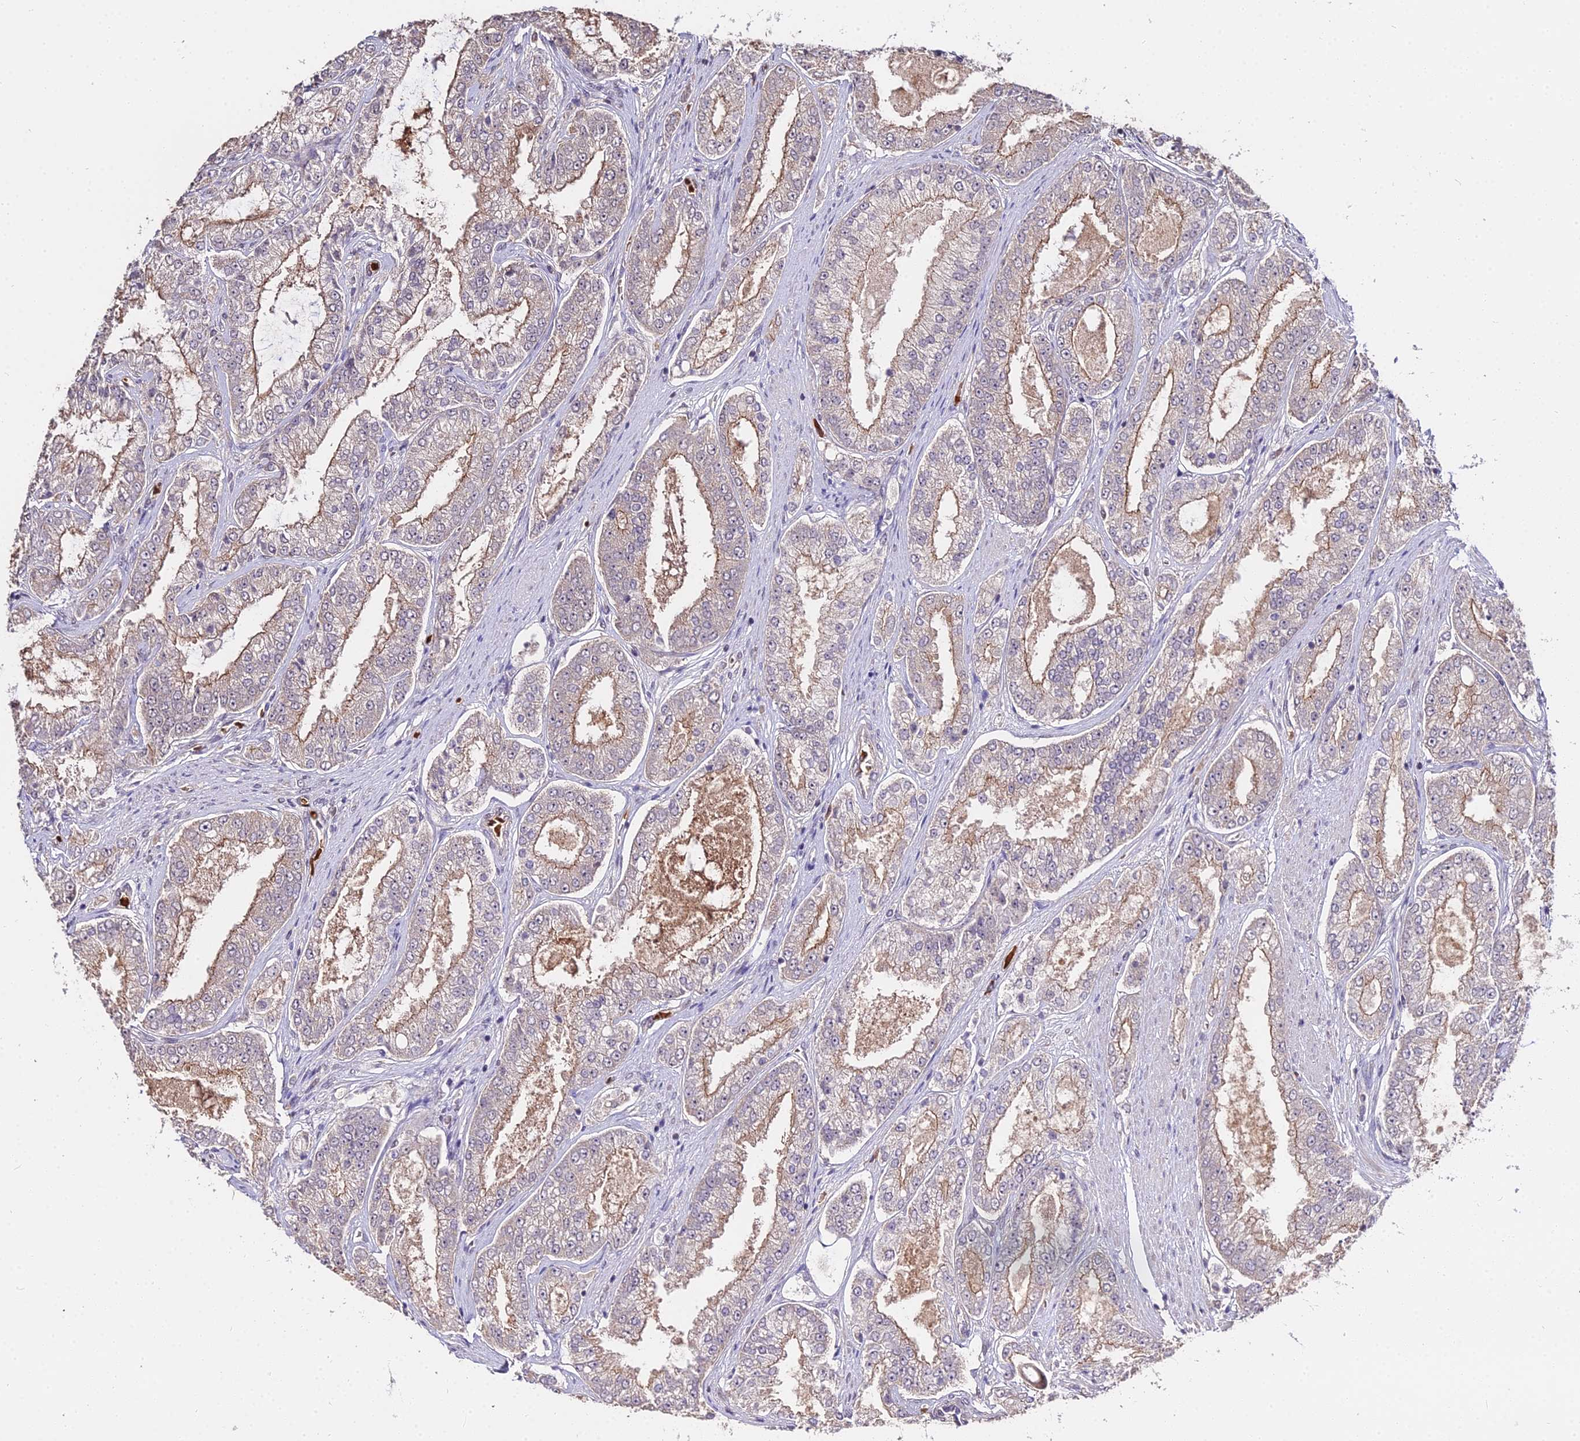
{"staining": {"intensity": "moderate", "quantity": "25%-75%", "location": "cytoplasmic/membranous"}, "tissue": "prostate cancer", "cell_type": "Tumor cells", "image_type": "cancer", "snomed": [{"axis": "morphology", "description": "Adenocarcinoma, High grade"}, {"axis": "topography", "description": "Prostate"}], "caption": "High-power microscopy captured an immunohistochemistry (IHC) image of prostate cancer (adenocarcinoma (high-grade)), revealing moderate cytoplasmic/membranous positivity in approximately 25%-75% of tumor cells.", "gene": "ZDBF2", "patient": {"sex": "male", "age": 71}}